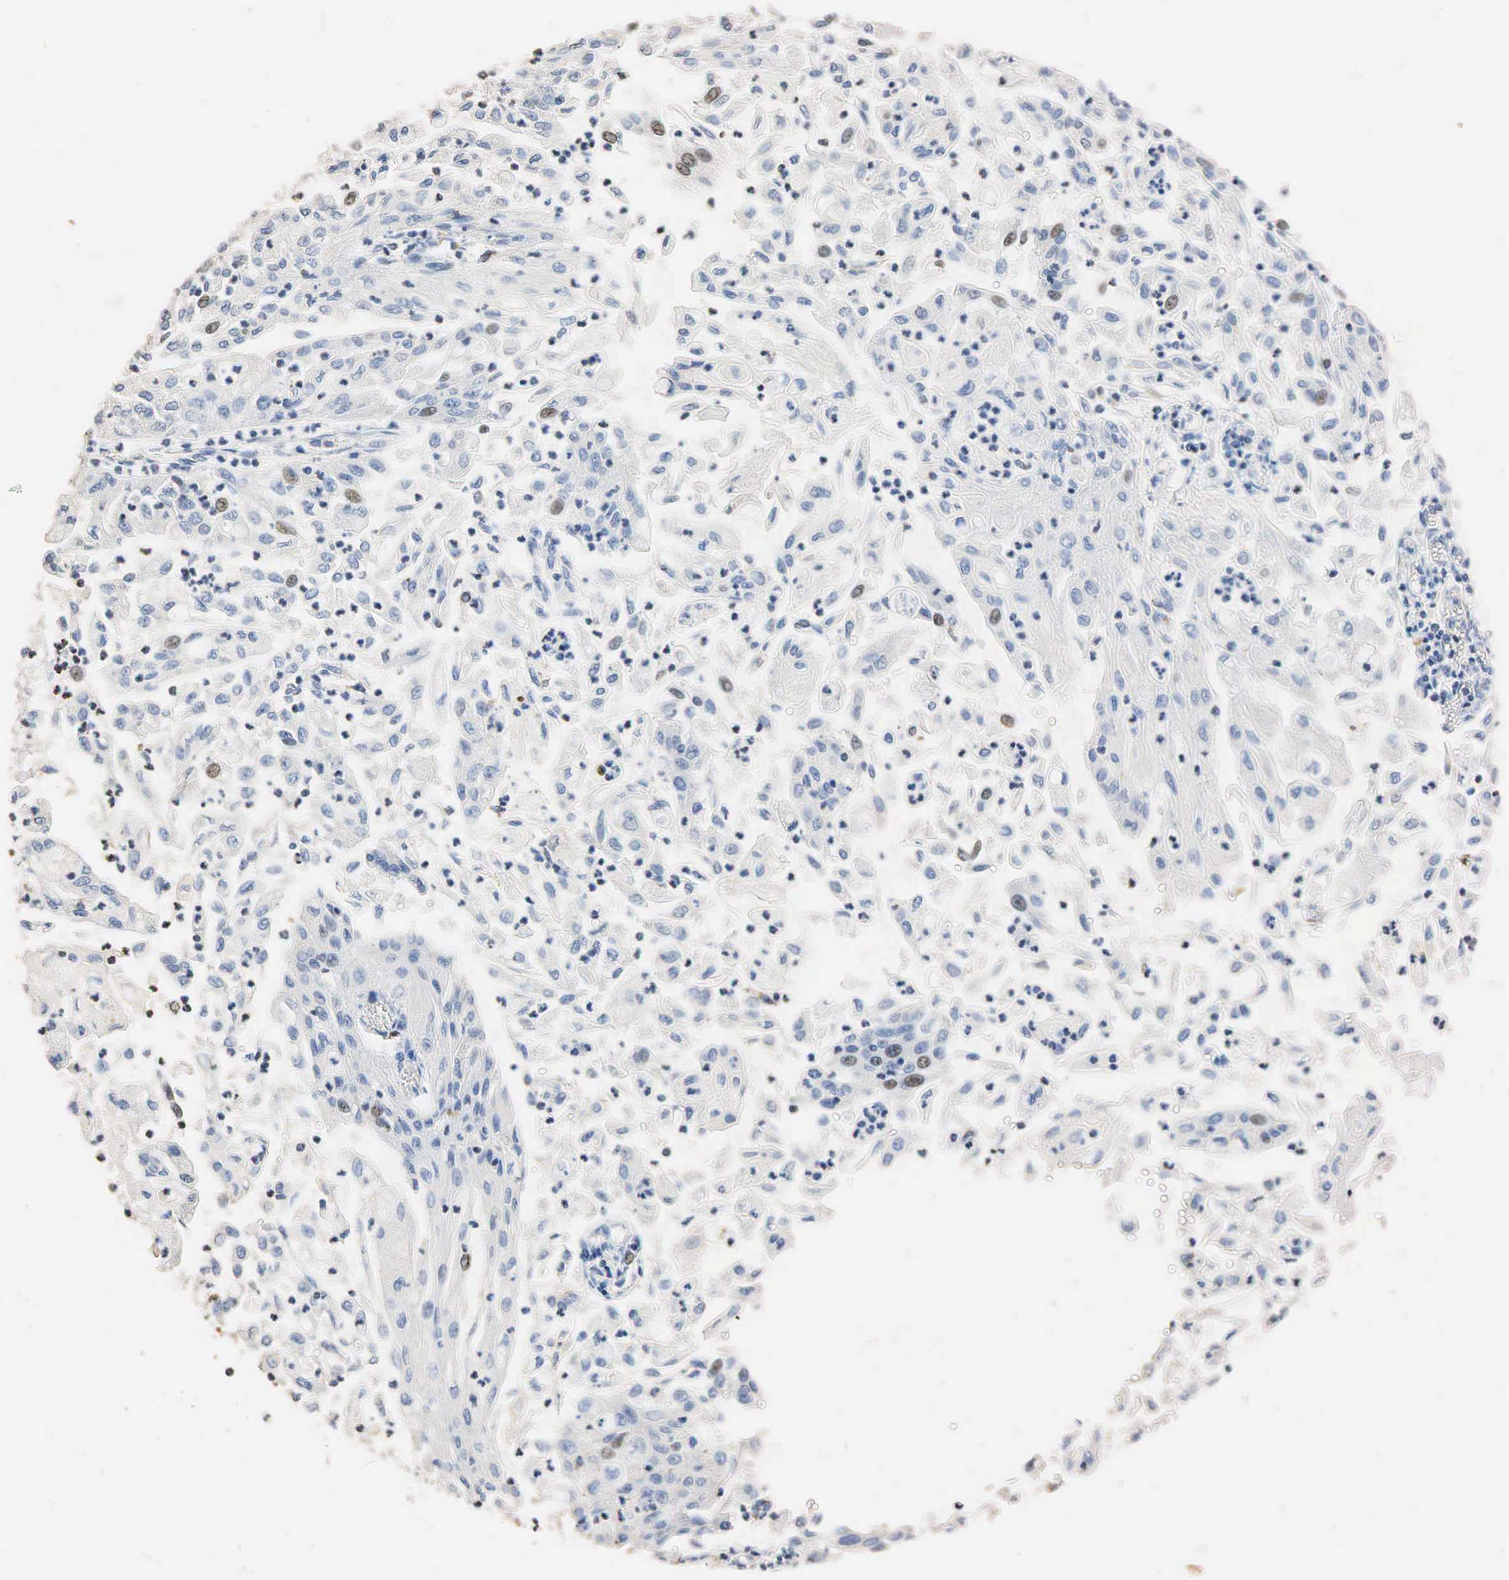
{"staining": {"intensity": "weak", "quantity": "<25%", "location": "nuclear"}, "tissue": "endometrial cancer", "cell_type": "Tumor cells", "image_type": "cancer", "snomed": [{"axis": "morphology", "description": "Adenocarcinoma, NOS"}, {"axis": "topography", "description": "Endometrium"}], "caption": "IHC of human endometrial adenocarcinoma reveals no staining in tumor cells.", "gene": "SYP", "patient": {"sex": "female", "age": 75}}